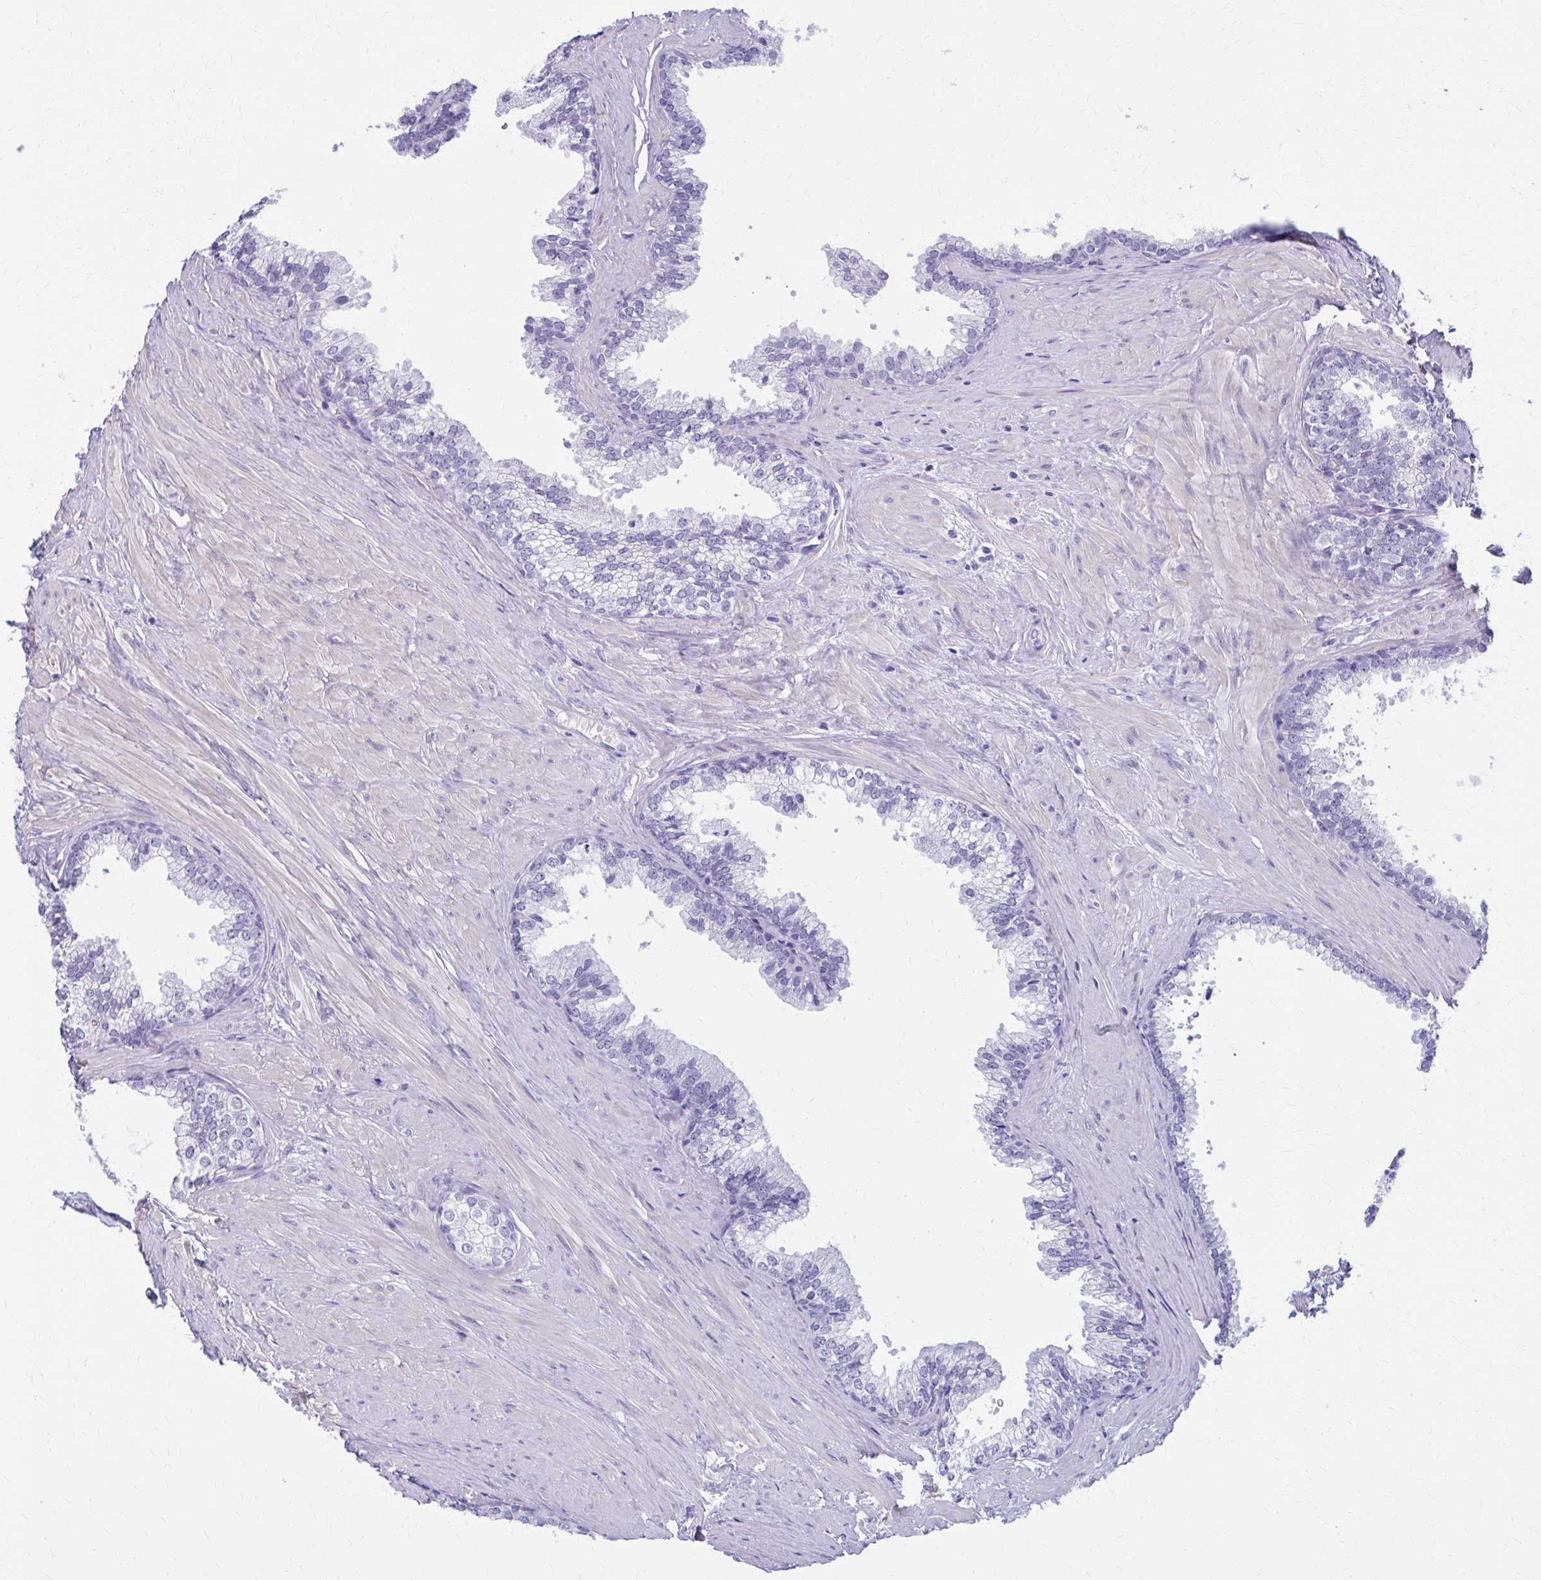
{"staining": {"intensity": "negative", "quantity": "none", "location": "none"}, "tissue": "prostate", "cell_type": "Glandular cells", "image_type": "normal", "snomed": [{"axis": "morphology", "description": "Normal tissue, NOS"}, {"axis": "topography", "description": "Prostate"}, {"axis": "topography", "description": "Peripheral nerve tissue"}], "caption": "Glandular cells show no significant expression in unremarkable prostate. (DAB (3,3'-diaminobenzidine) immunohistochemistry visualized using brightfield microscopy, high magnification).", "gene": "MPLKIP", "patient": {"sex": "male", "age": 55}}